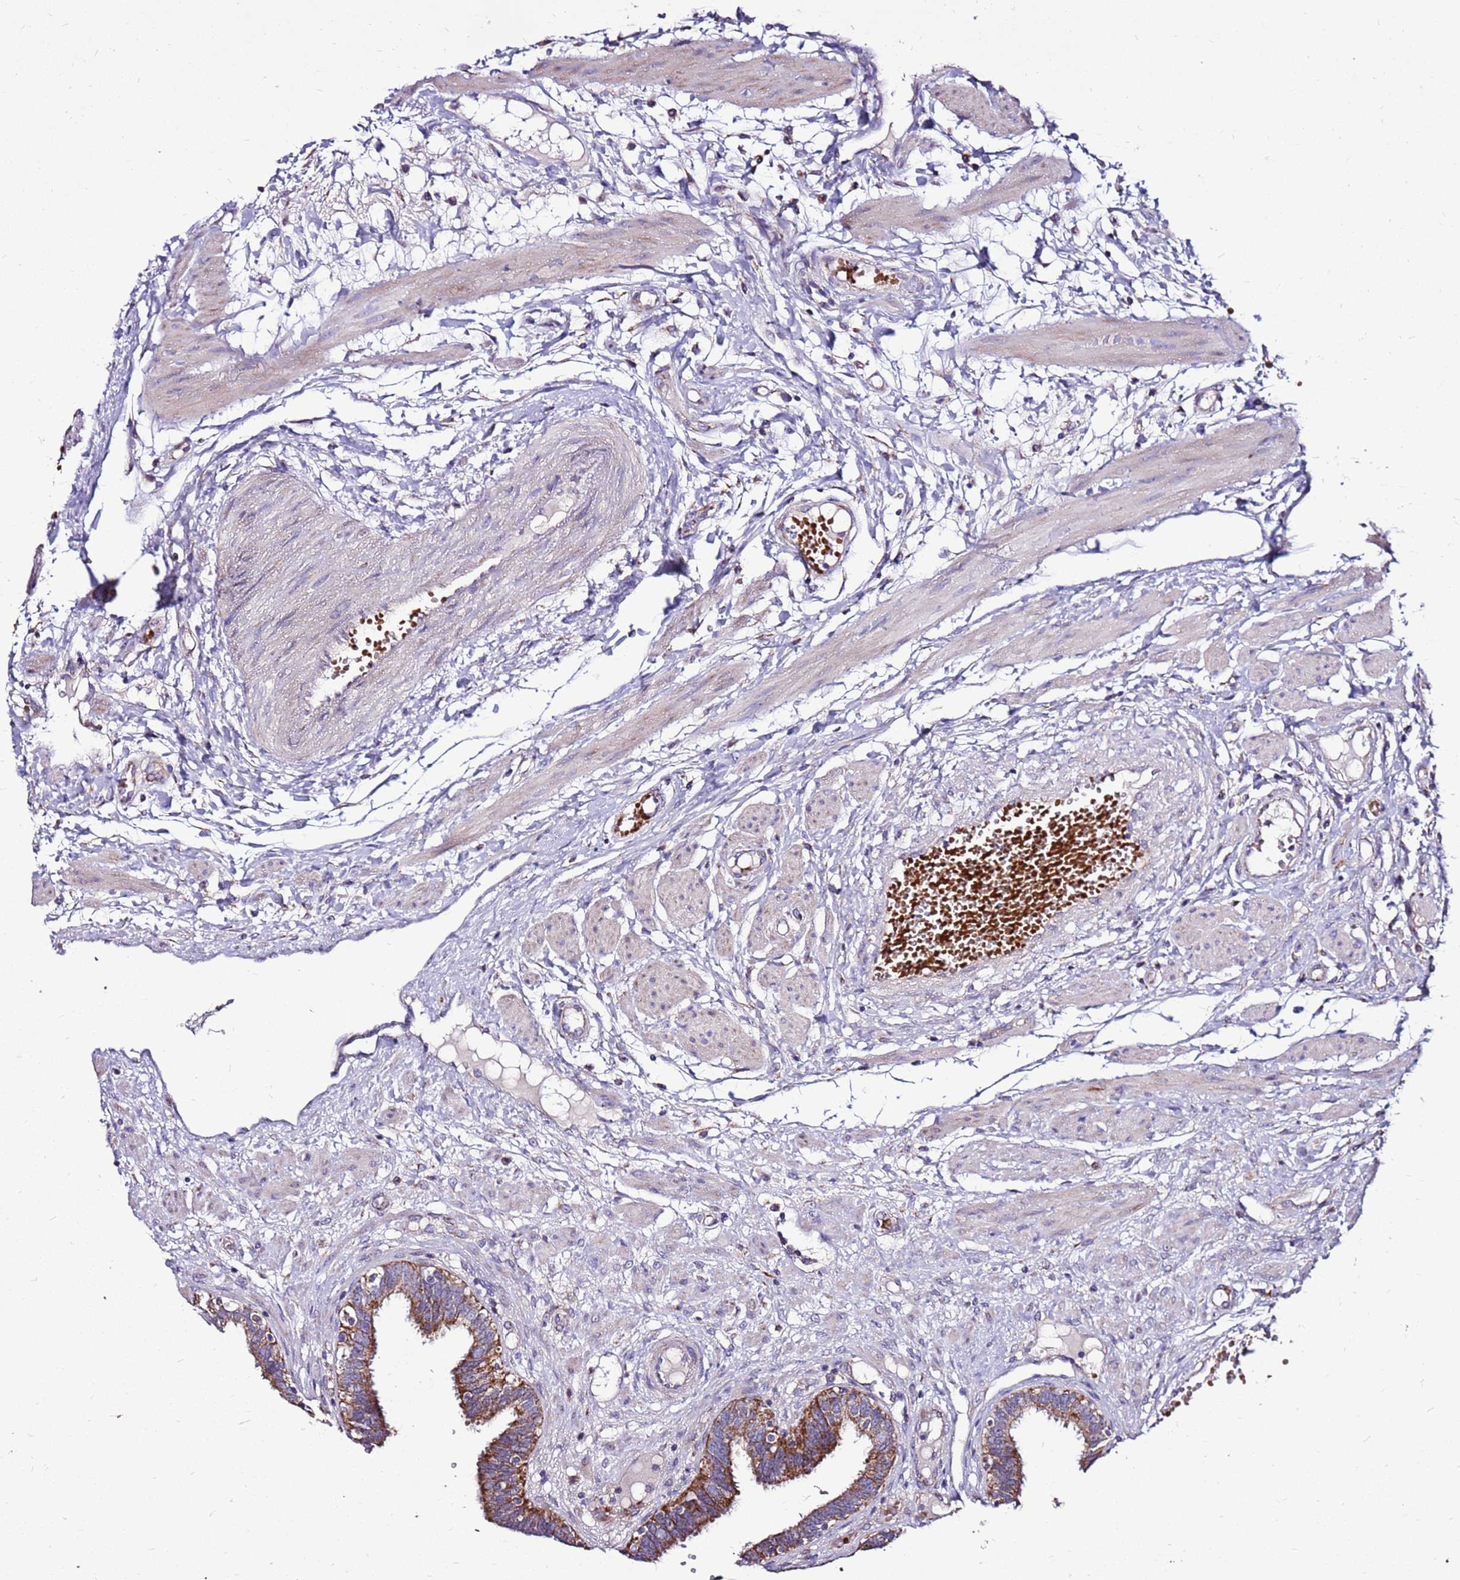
{"staining": {"intensity": "strong", "quantity": "25%-75%", "location": "cytoplasmic/membranous"}, "tissue": "fallopian tube", "cell_type": "Glandular cells", "image_type": "normal", "snomed": [{"axis": "morphology", "description": "Normal tissue, NOS"}, {"axis": "topography", "description": "Fallopian tube"}, {"axis": "topography", "description": "Placenta"}], "caption": "A histopathology image of fallopian tube stained for a protein demonstrates strong cytoplasmic/membranous brown staining in glandular cells.", "gene": "SPSB3", "patient": {"sex": "female", "age": 32}}